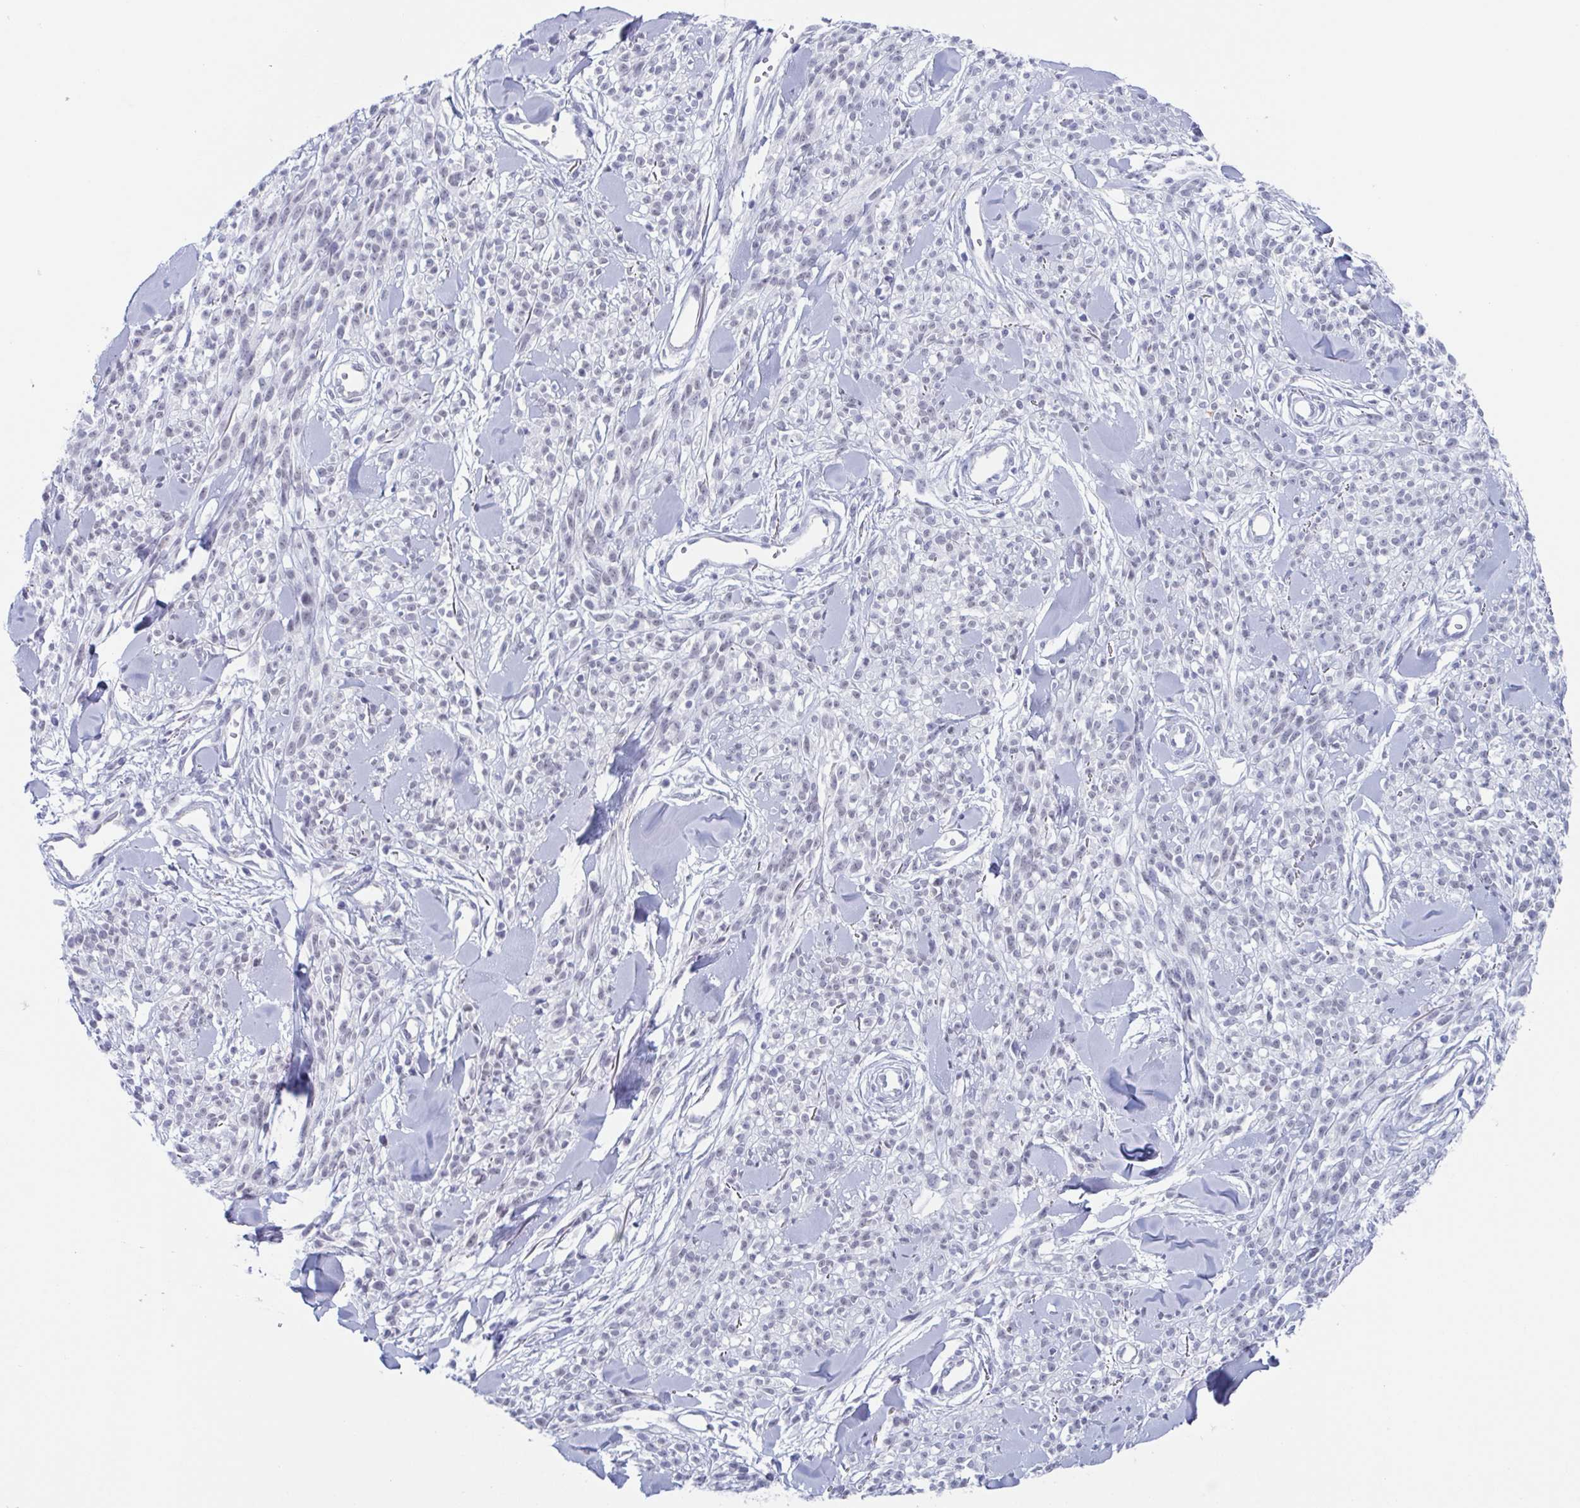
{"staining": {"intensity": "negative", "quantity": "none", "location": "none"}, "tissue": "melanoma", "cell_type": "Tumor cells", "image_type": "cancer", "snomed": [{"axis": "morphology", "description": "Malignant melanoma, NOS"}, {"axis": "topography", "description": "Skin"}, {"axis": "topography", "description": "Skin of trunk"}], "caption": "Tumor cells show no significant protein positivity in malignant melanoma.", "gene": "ZFP64", "patient": {"sex": "male", "age": 74}}